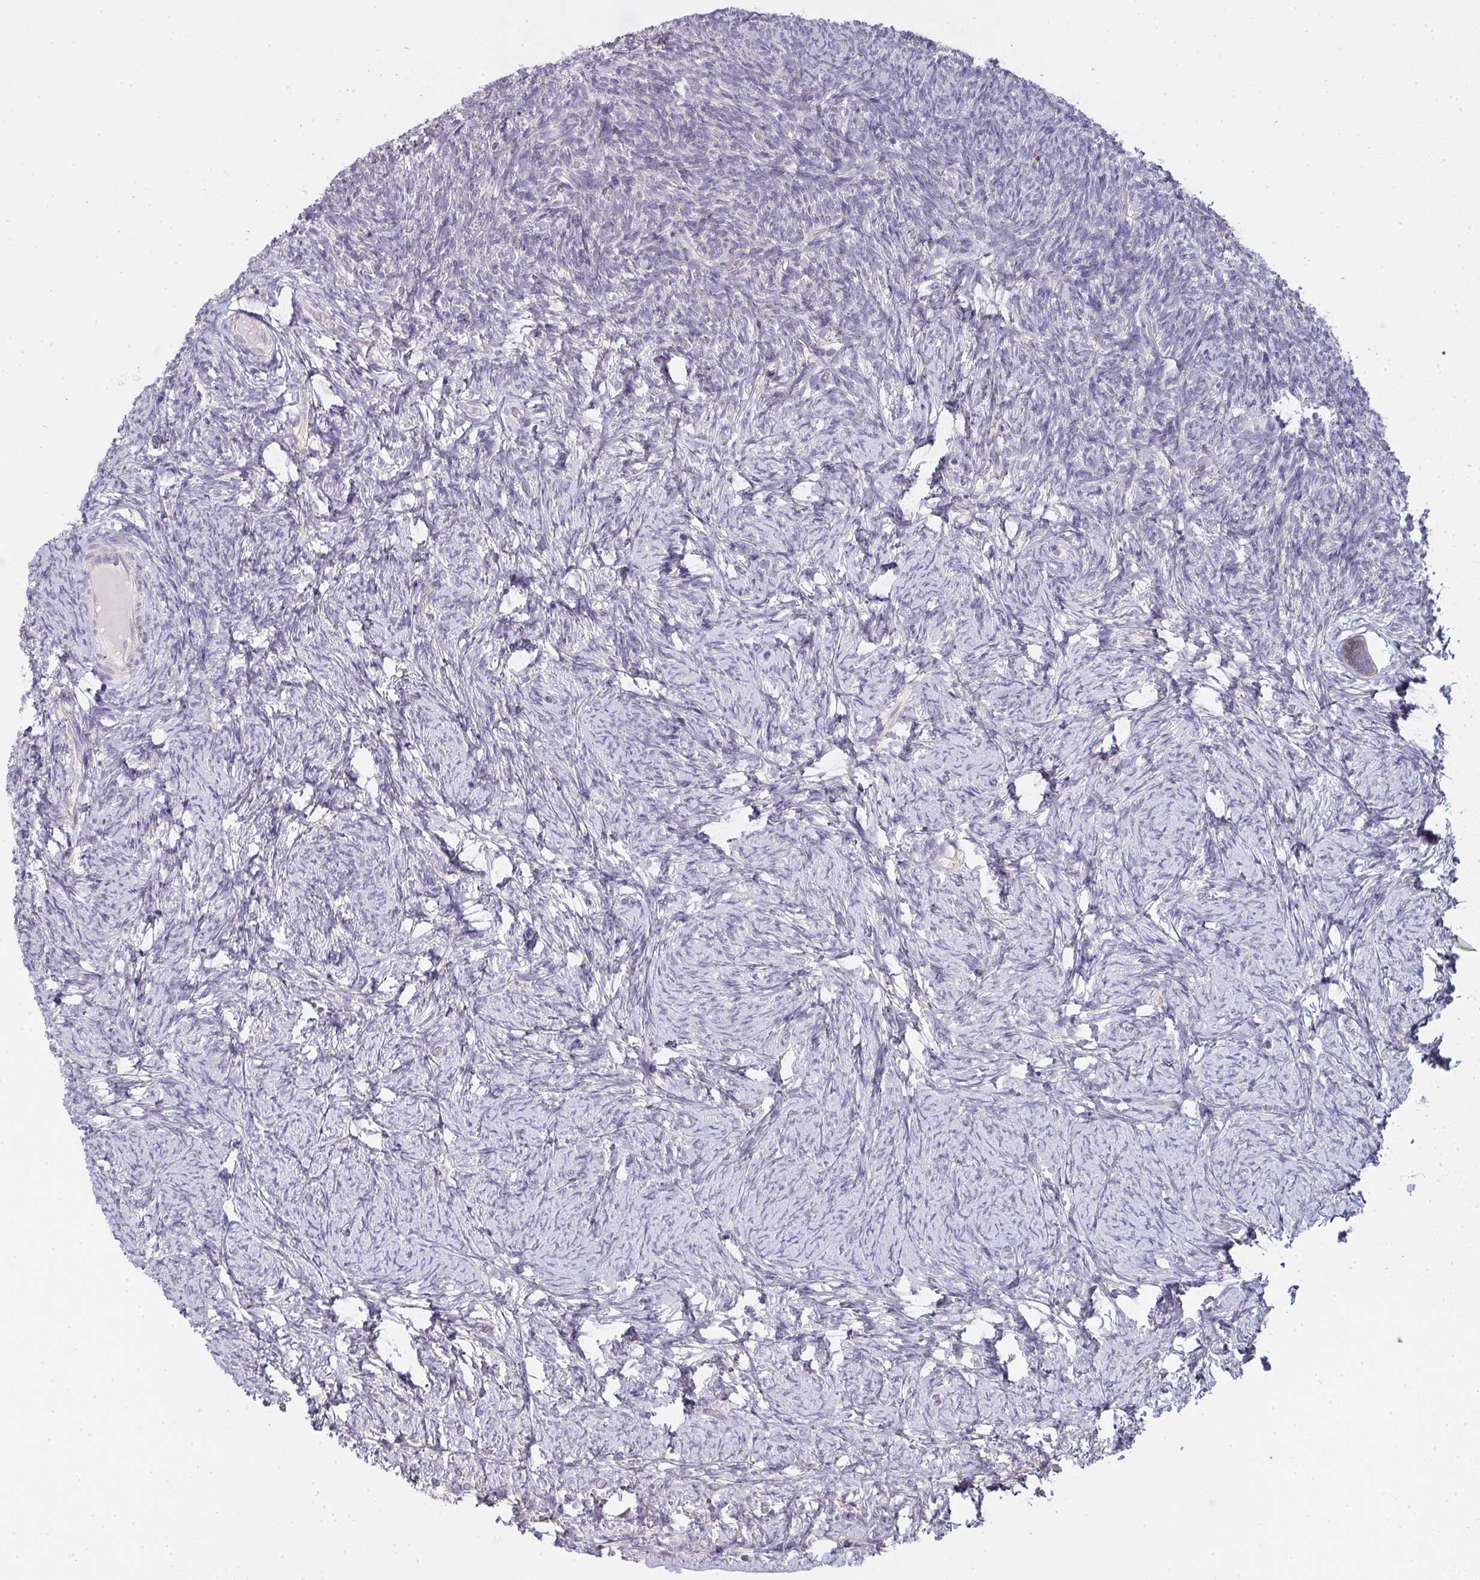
{"staining": {"intensity": "negative", "quantity": "none", "location": "none"}, "tissue": "ovary", "cell_type": "Follicle cells", "image_type": "normal", "snomed": [{"axis": "morphology", "description": "Normal tissue, NOS"}, {"axis": "topography", "description": "Ovary"}], "caption": "Benign ovary was stained to show a protein in brown. There is no significant staining in follicle cells. (DAB (3,3'-diaminobenzidine) immunohistochemistry (IHC), high magnification).", "gene": "TMEM219", "patient": {"sex": "female", "age": 34}}